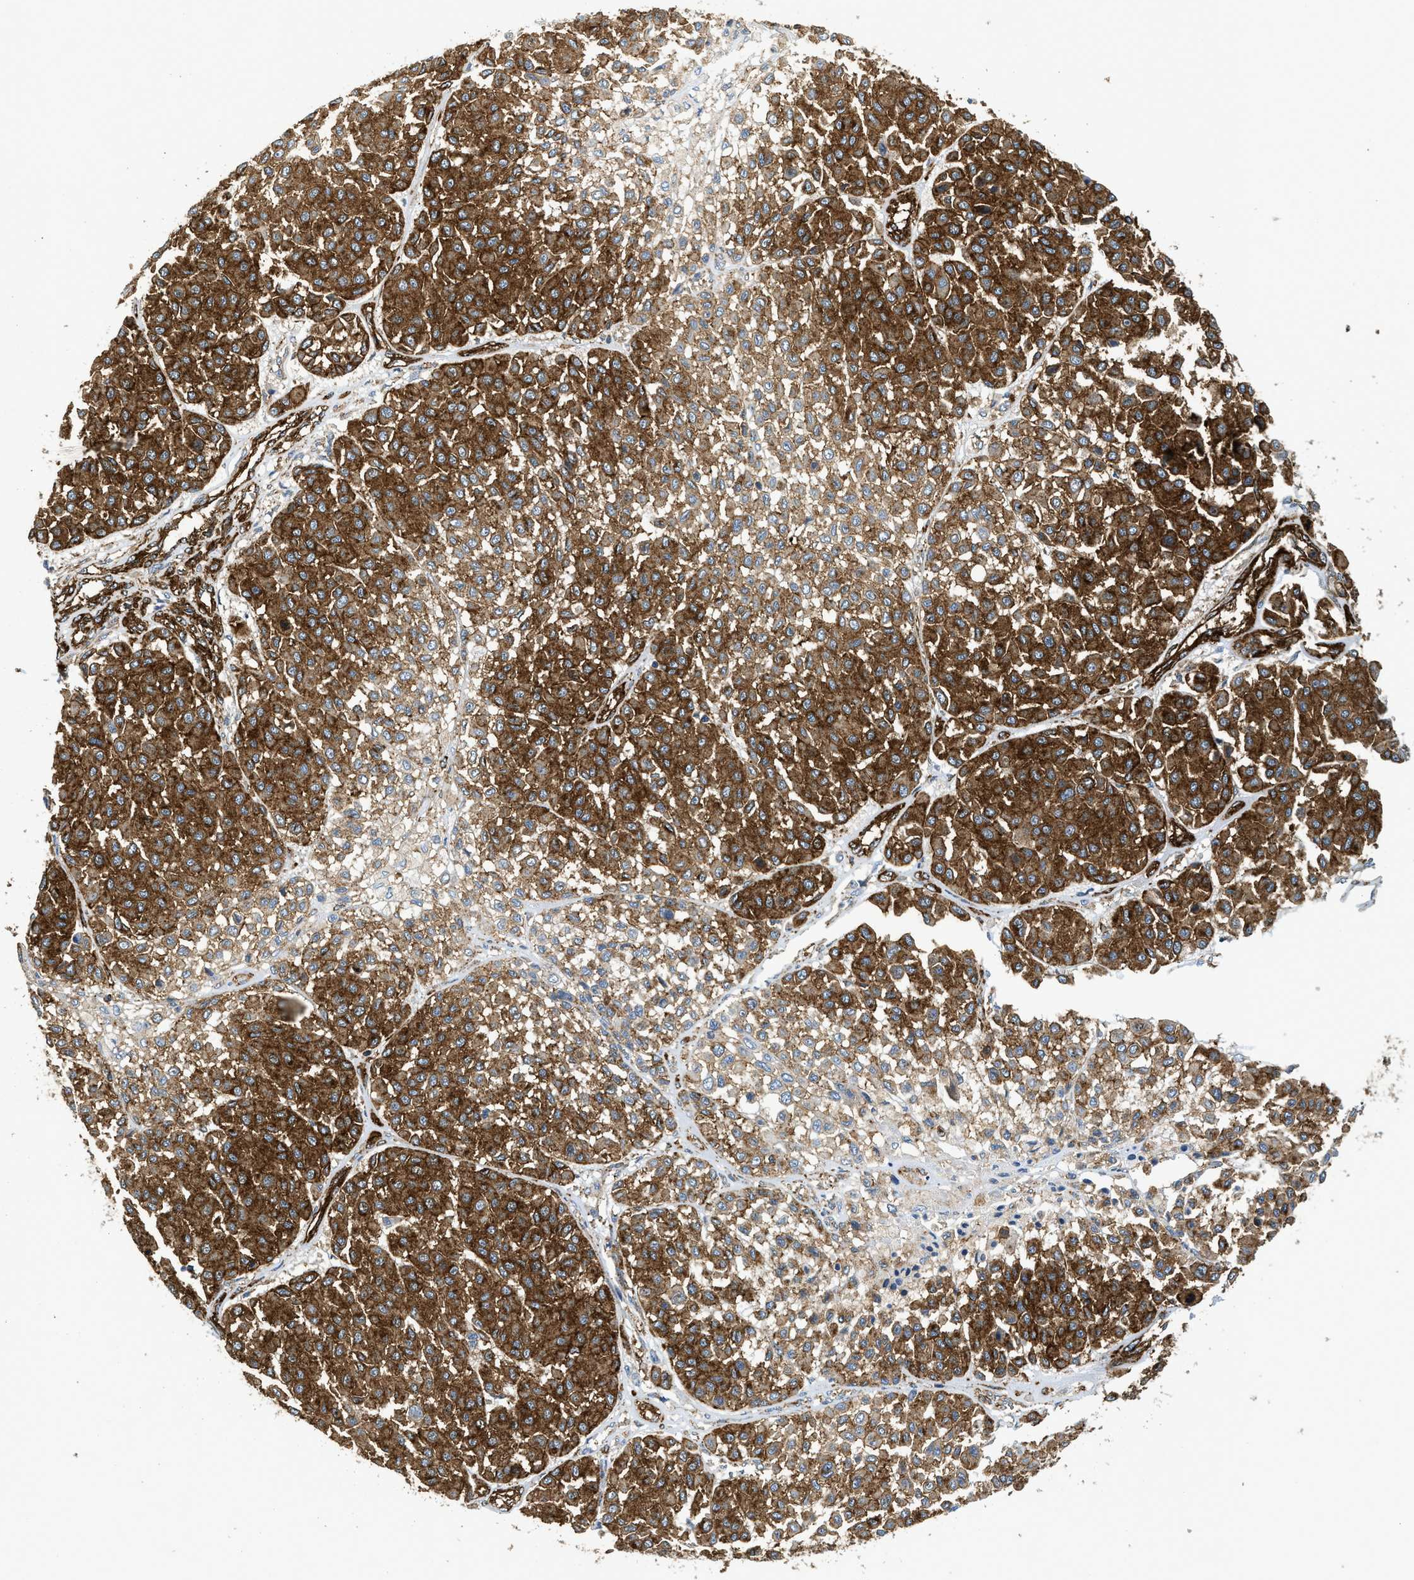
{"staining": {"intensity": "moderate", "quantity": ">75%", "location": "cytoplasmic/membranous"}, "tissue": "melanoma", "cell_type": "Tumor cells", "image_type": "cancer", "snomed": [{"axis": "morphology", "description": "Malignant melanoma, Metastatic site"}, {"axis": "topography", "description": "Soft tissue"}], "caption": "Immunohistochemistry (IHC) photomicrograph of human malignant melanoma (metastatic site) stained for a protein (brown), which demonstrates medium levels of moderate cytoplasmic/membranous positivity in approximately >75% of tumor cells.", "gene": "HIP1", "patient": {"sex": "male", "age": 41}}